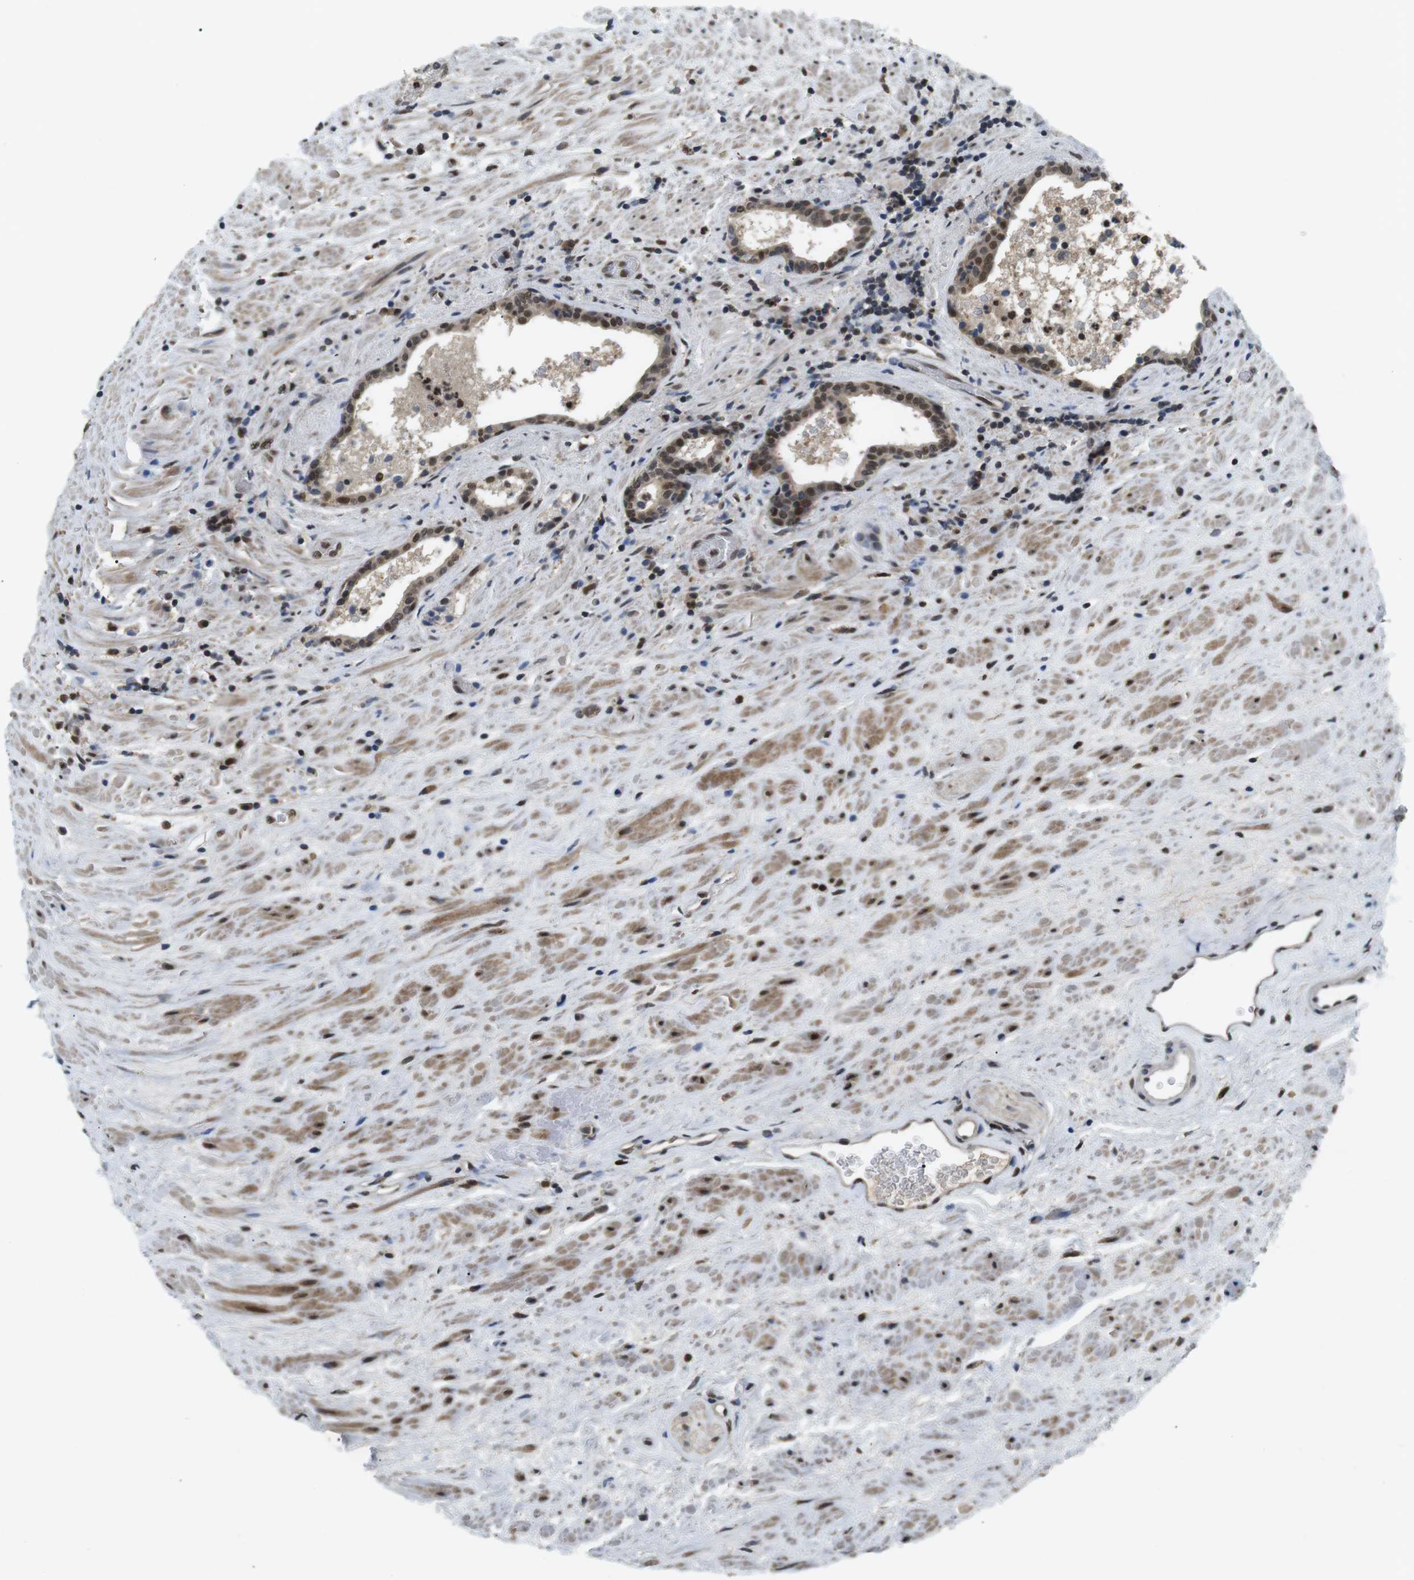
{"staining": {"intensity": "strong", "quantity": "25%-75%", "location": "cytoplasmic/membranous,nuclear"}, "tissue": "prostate cancer", "cell_type": "Tumor cells", "image_type": "cancer", "snomed": [{"axis": "morphology", "description": "Adenocarcinoma, High grade"}, {"axis": "topography", "description": "Prostate"}], "caption": "Human prostate cancer (adenocarcinoma (high-grade)) stained with a brown dye shows strong cytoplasmic/membranous and nuclear positive staining in approximately 25%-75% of tumor cells.", "gene": "ORAI3", "patient": {"sex": "male", "age": 71}}